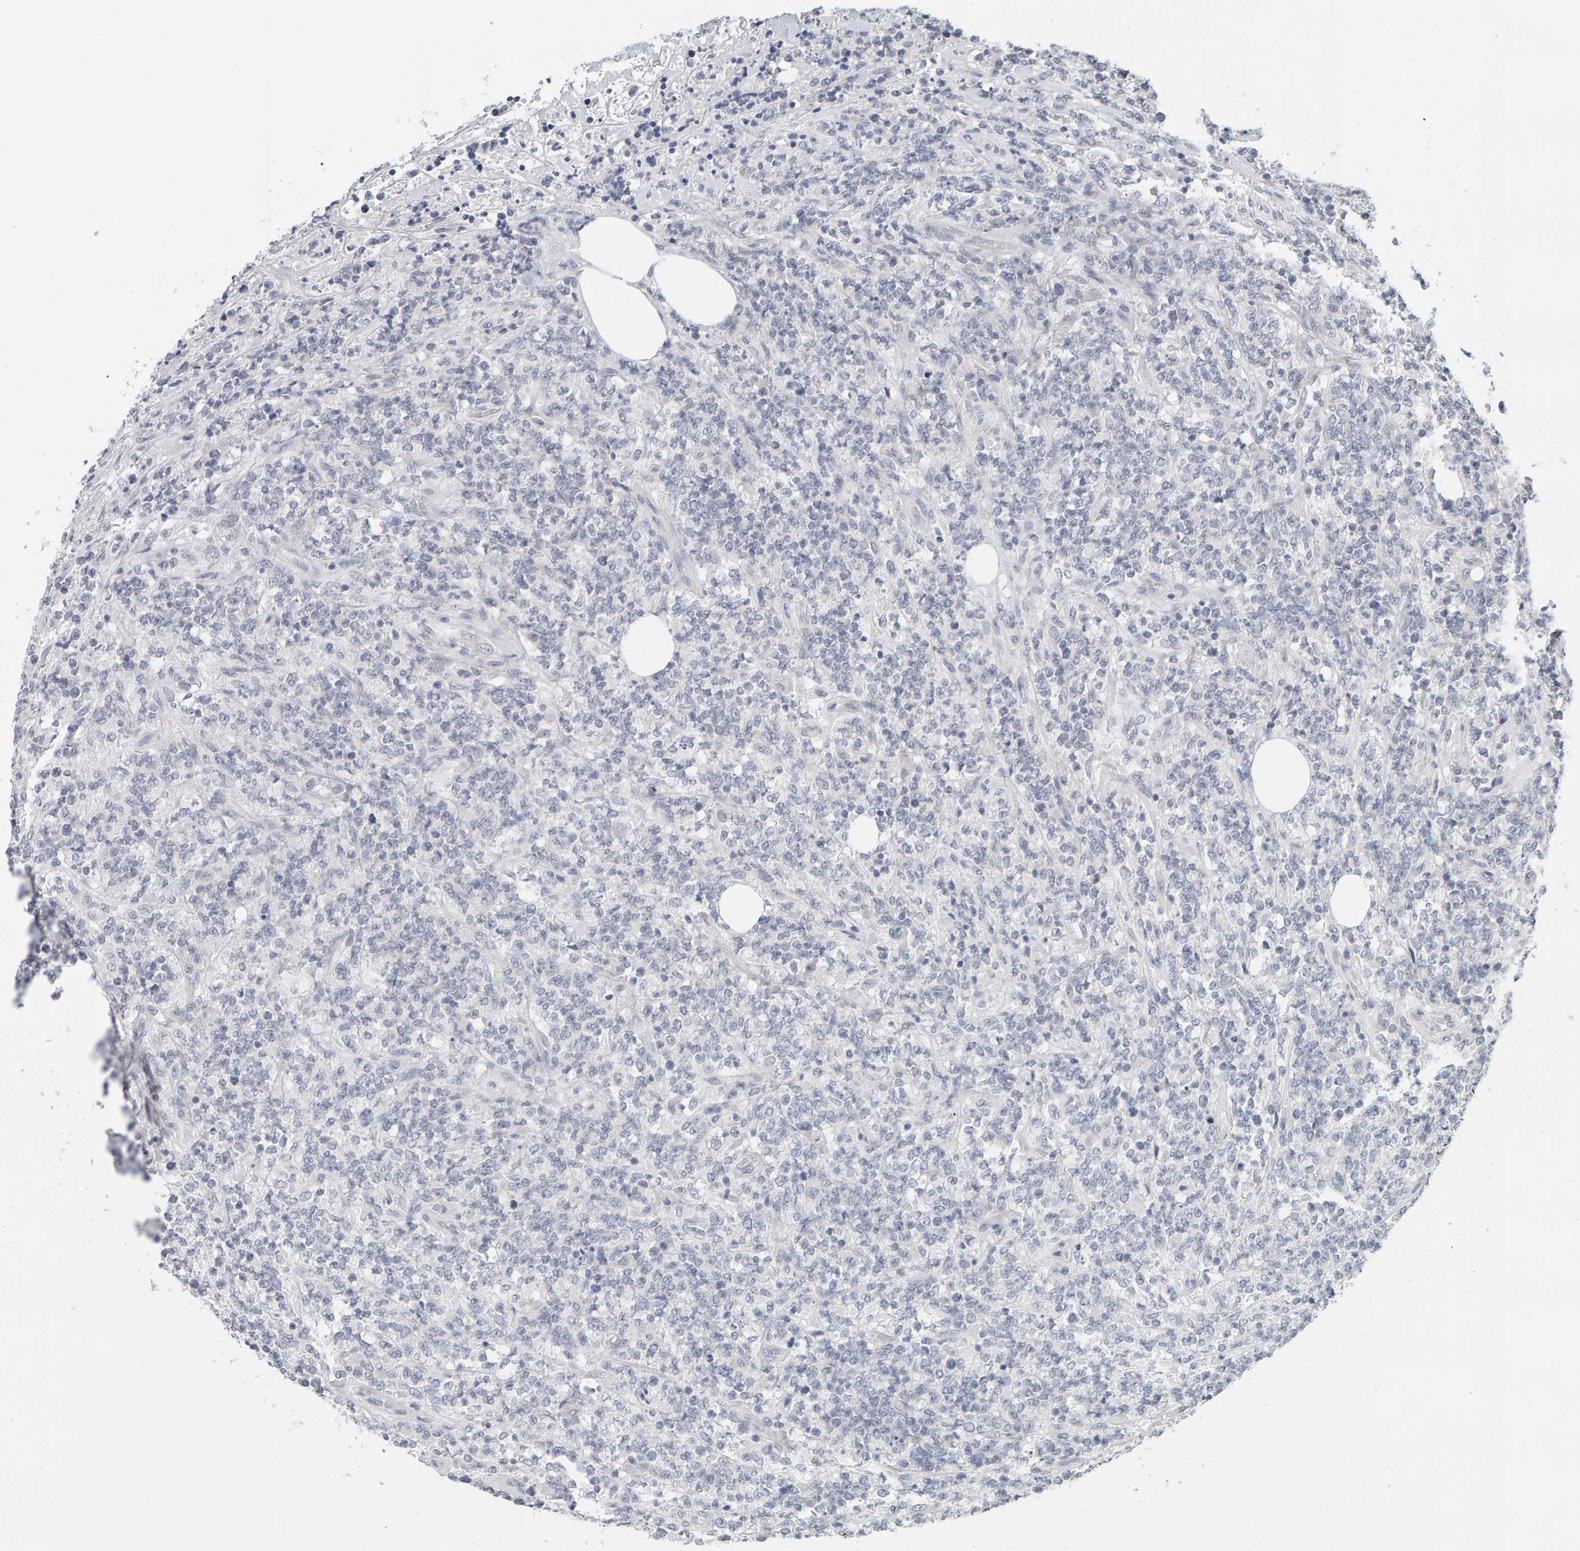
{"staining": {"intensity": "negative", "quantity": "none", "location": "none"}, "tissue": "lymphoma", "cell_type": "Tumor cells", "image_type": "cancer", "snomed": [{"axis": "morphology", "description": "Malignant lymphoma, non-Hodgkin's type, High grade"}, {"axis": "topography", "description": "Soft tissue"}], "caption": "Tumor cells show no significant expression in lymphoma.", "gene": "HNF4A", "patient": {"sex": "male", "age": 18}}